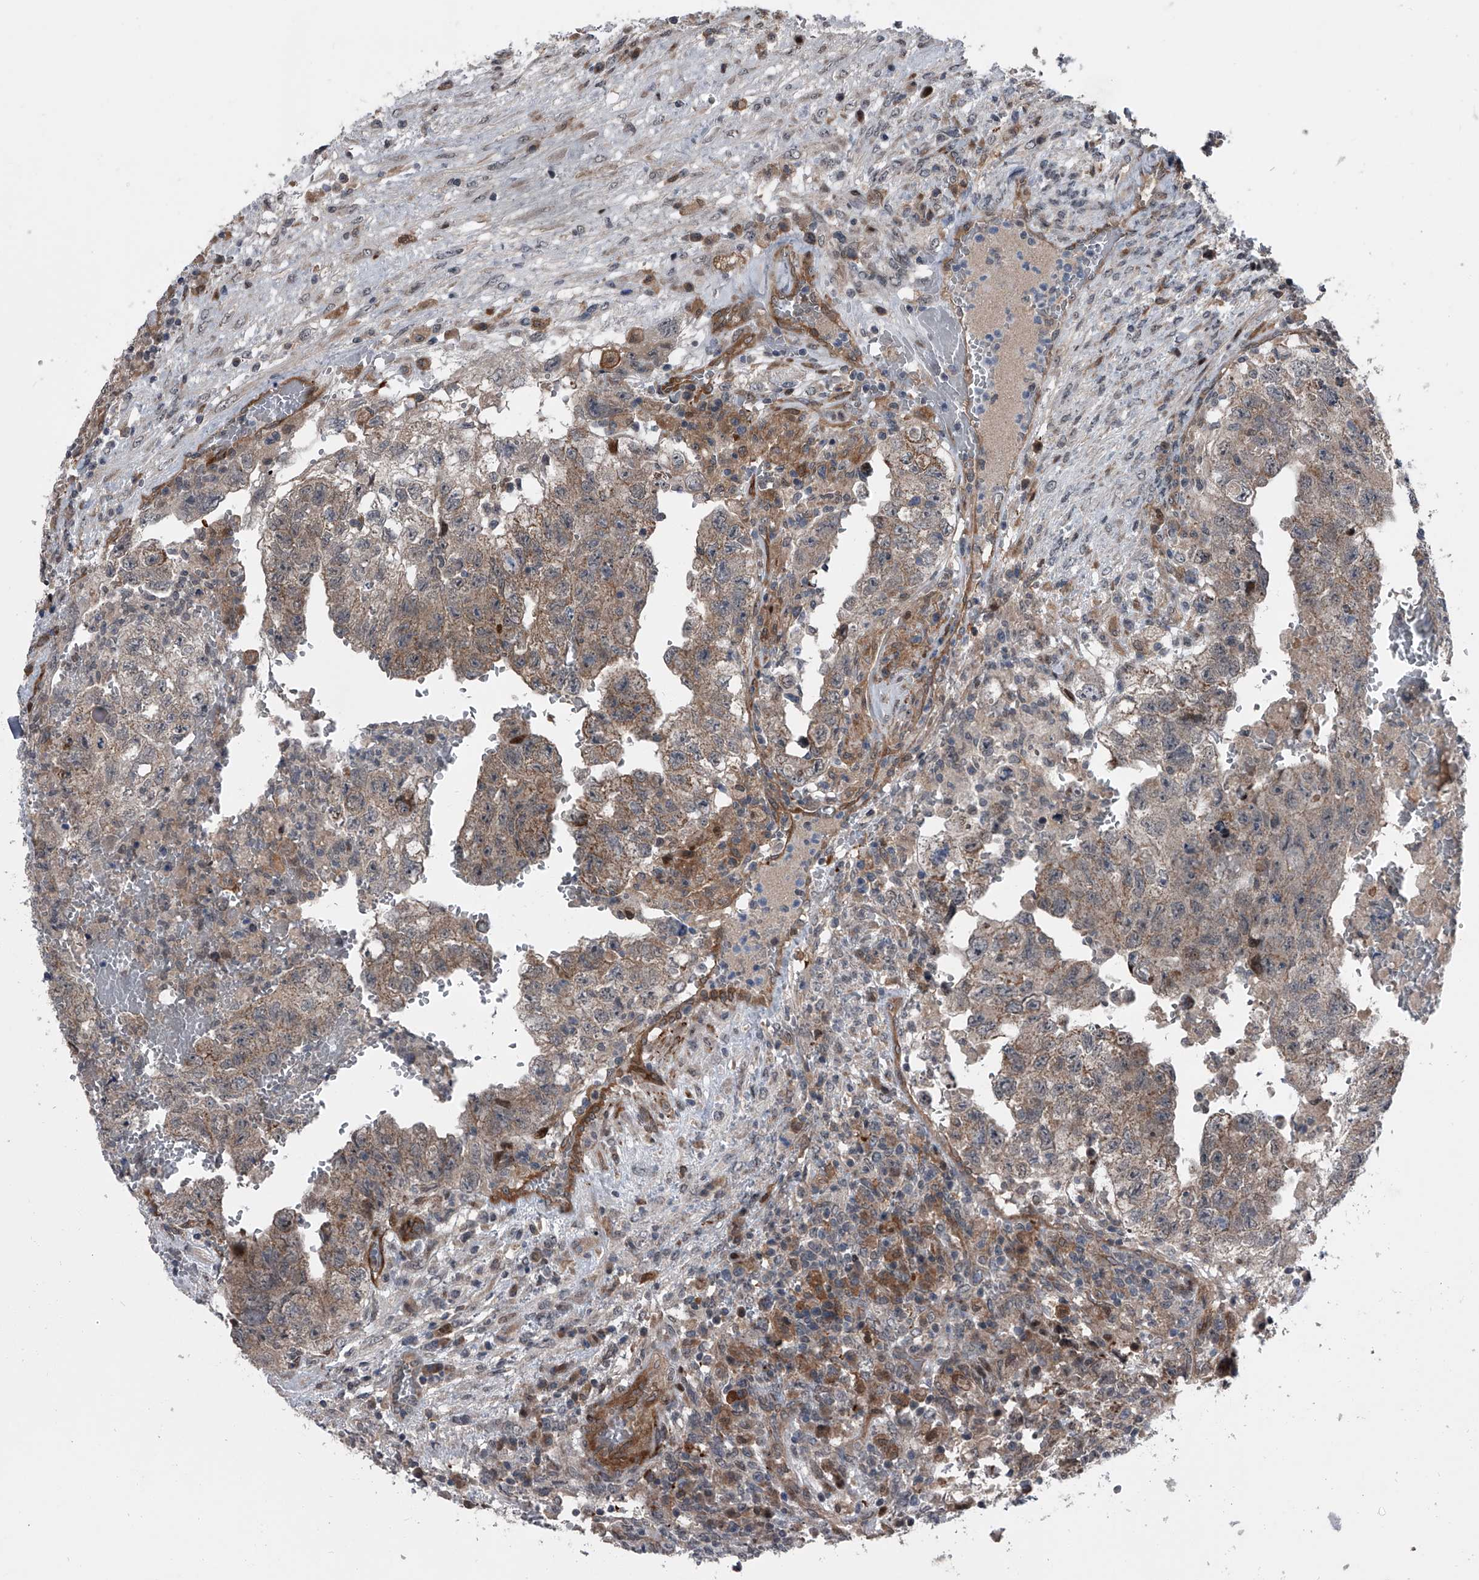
{"staining": {"intensity": "weak", "quantity": ">75%", "location": "cytoplasmic/membranous"}, "tissue": "testis cancer", "cell_type": "Tumor cells", "image_type": "cancer", "snomed": [{"axis": "morphology", "description": "Carcinoma, Embryonal, NOS"}, {"axis": "topography", "description": "Testis"}], "caption": "DAB immunohistochemical staining of human testis cancer (embryonal carcinoma) displays weak cytoplasmic/membranous protein positivity in about >75% of tumor cells.", "gene": "ELK4", "patient": {"sex": "male", "age": 36}}